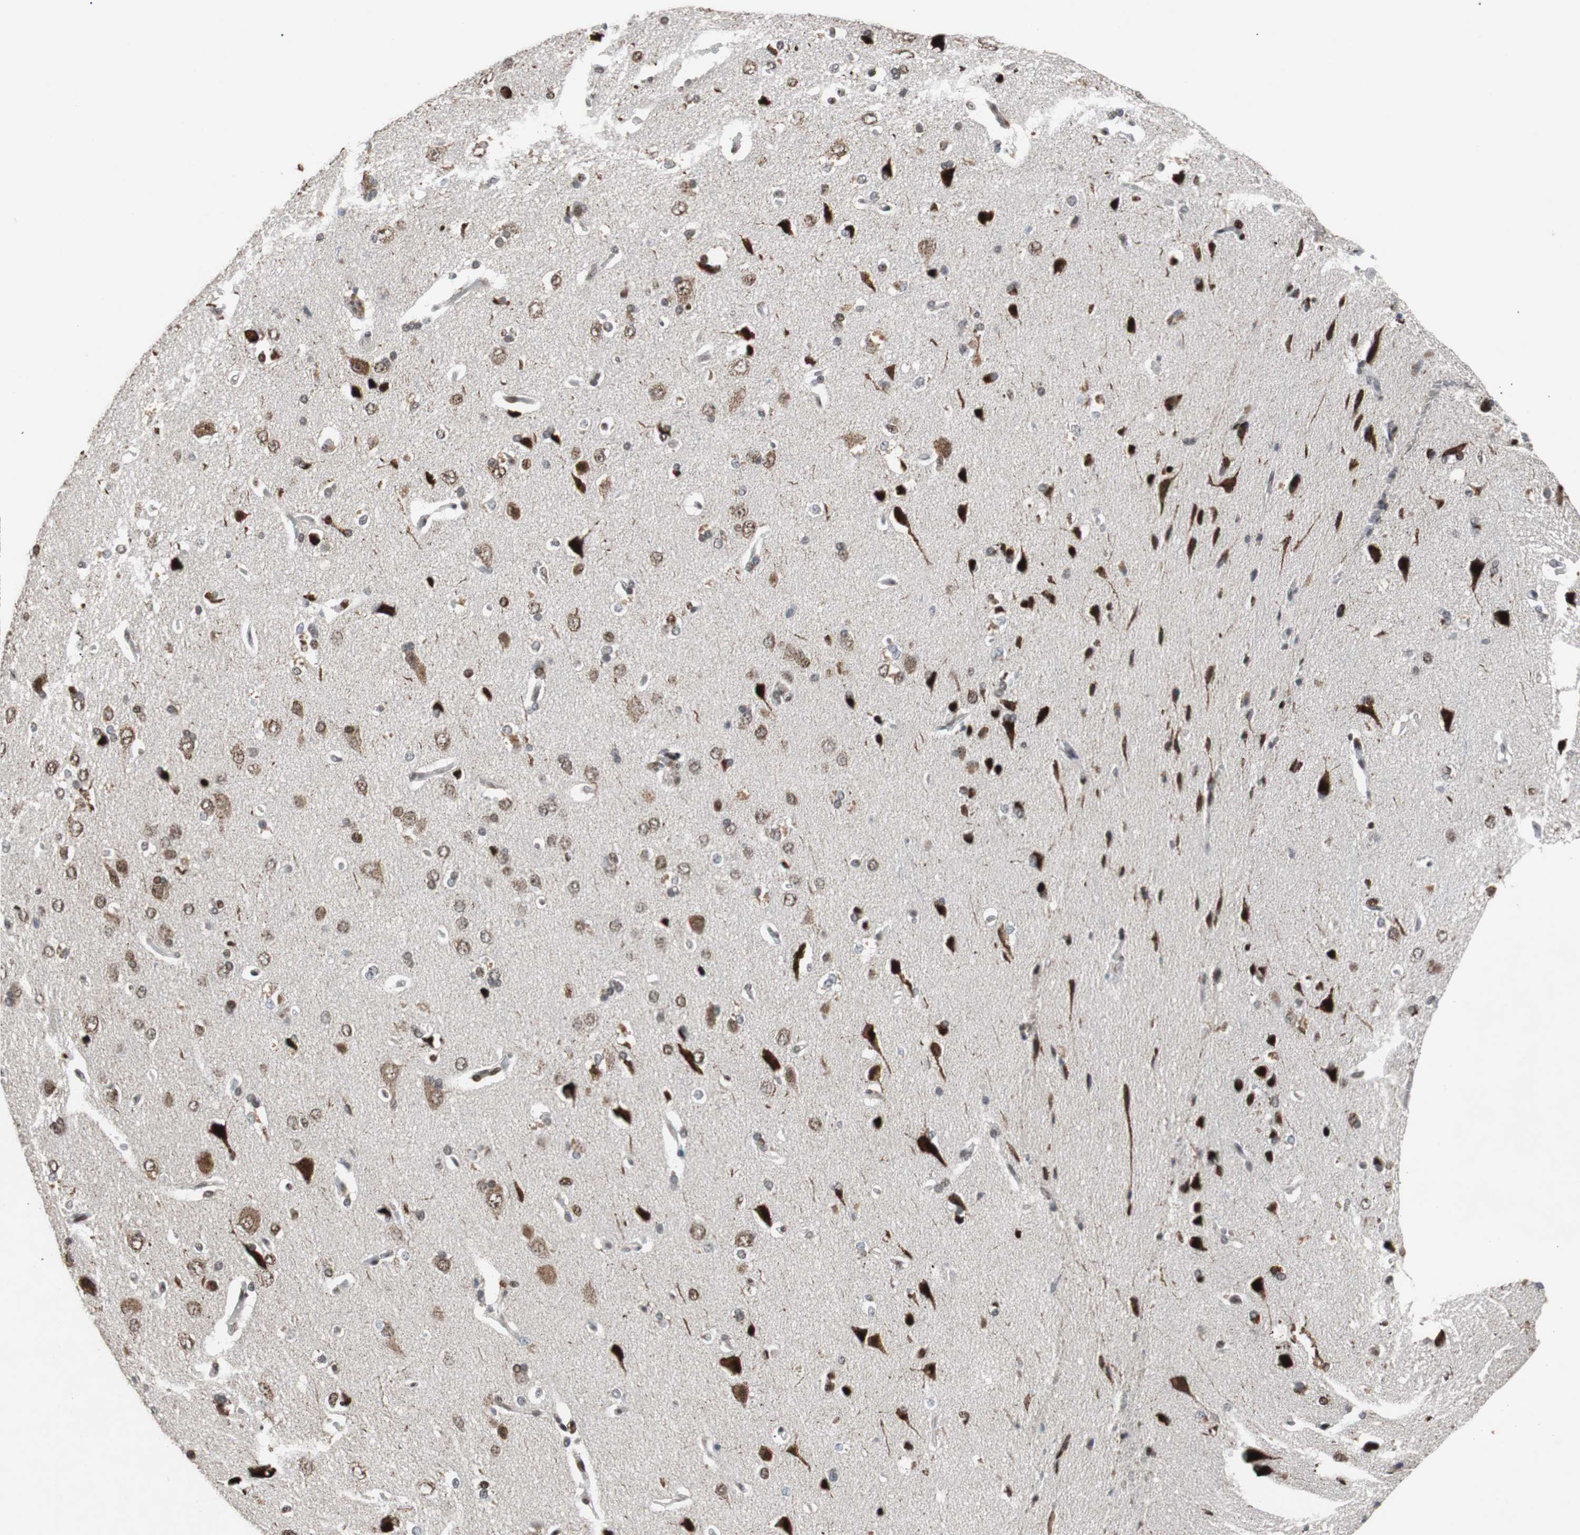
{"staining": {"intensity": "strong", "quantity": "25%-75%", "location": "nuclear"}, "tissue": "cerebral cortex", "cell_type": "Endothelial cells", "image_type": "normal", "snomed": [{"axis": "morphology", "description": "Normal tissue, NOS"}, {"axis": "topography", "description": "Cerebral cortex"}], "caption": "The histopathology image reveals immunohistochemical staining of unremarkable cerebral cortex. There is strong nuclear positivity is present in about 25%-75% of endothelial cells. The protein is shown in brown color, while the nuclei are stained blue.", "gene": "NBL1", "patient": {"sex": "male", "age": 62}}